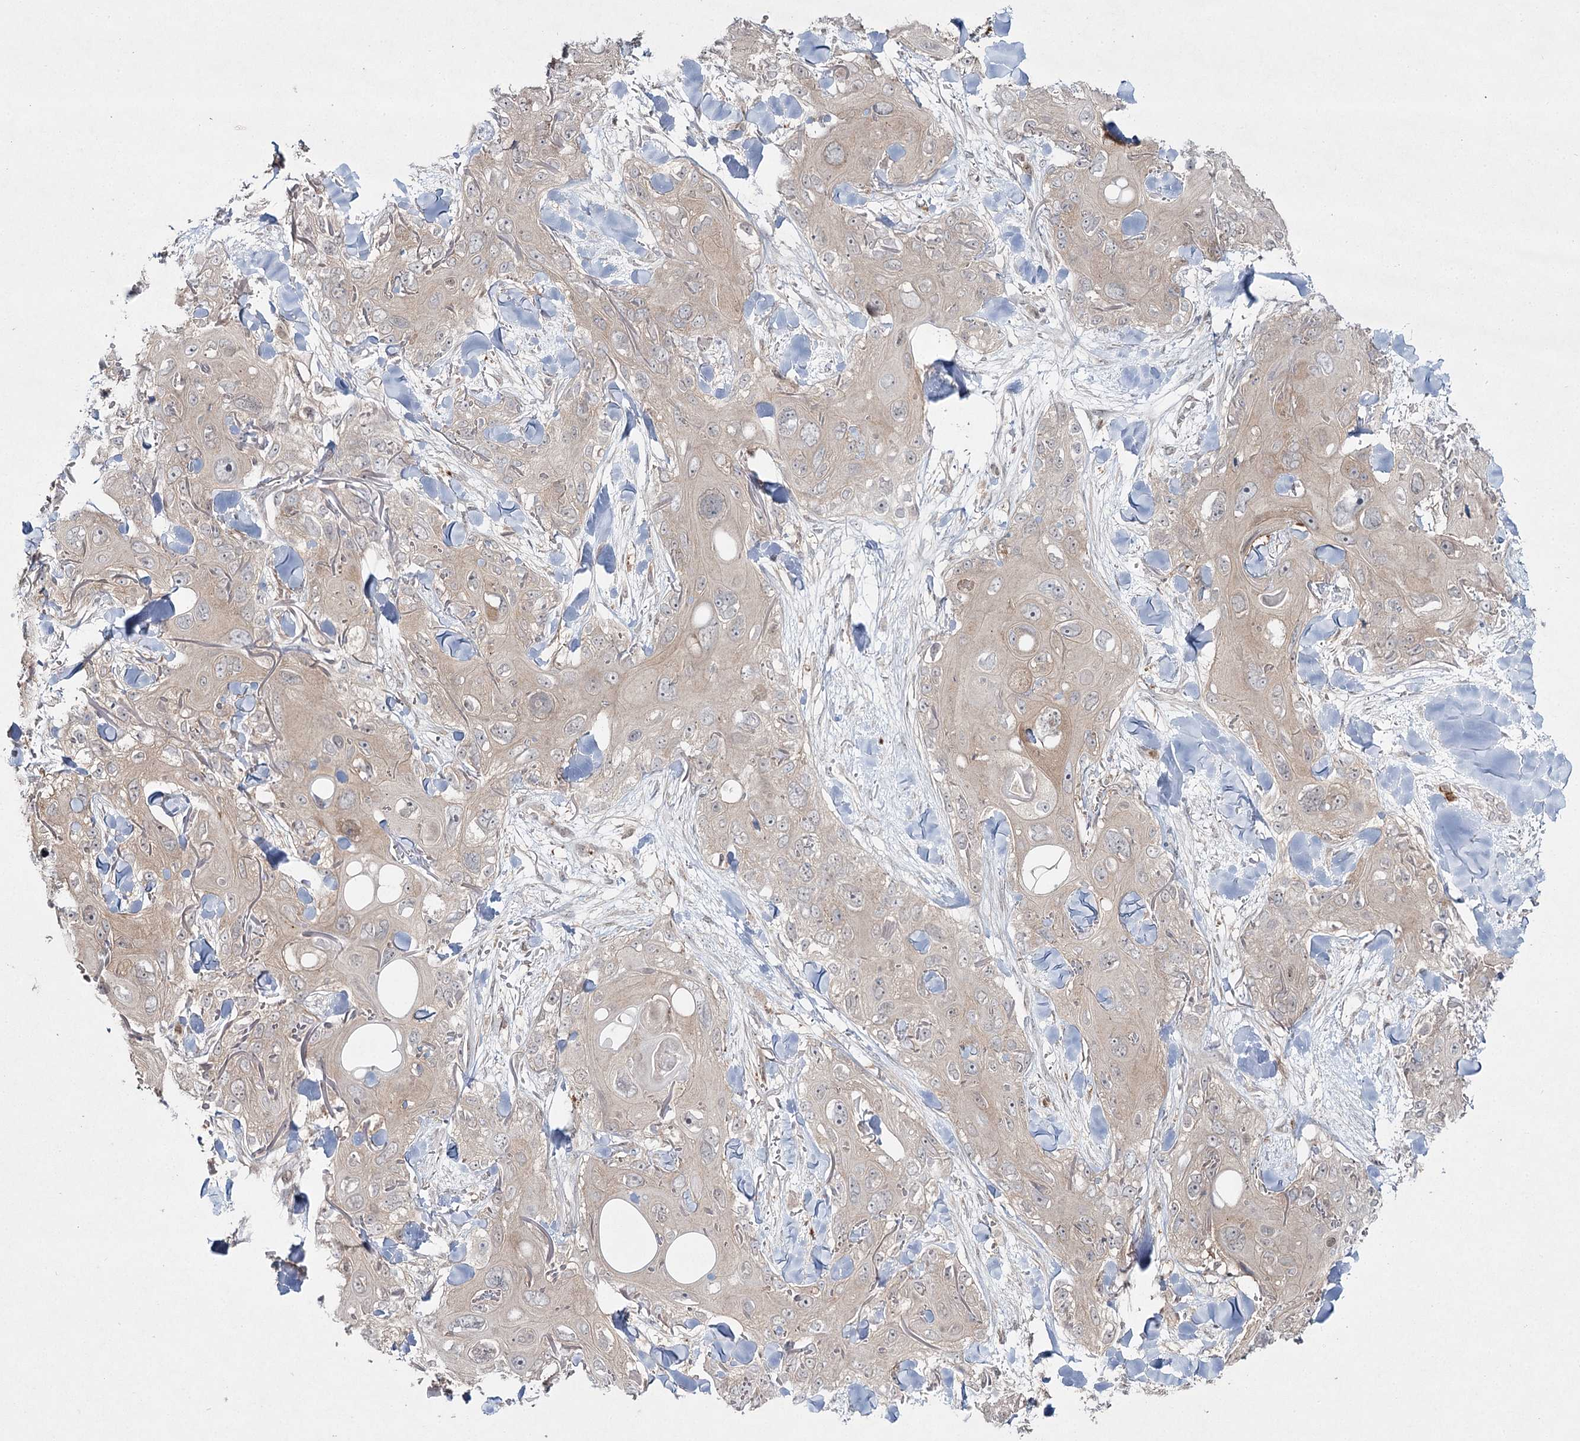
{"staining": {"intensity": "negative", "quantity": "none", "location": "none"}, "tissue": "skin cancer", "cell_type": "Tumor cells", "image_type": "cancer", "snomed": [{"axis": "morphology", "description": "Normal tissue, NOS"}, {"axis": "morphology", "description": "Squamous cell carcinoma, NOS"}, {"axis": "topography", "description": "Skin"}], "caption": "This micrograph is of squamous cell carcinoma (skin) stained with IHC to label a protein in brown with the nuclei are counter-stained blue. There is no expression in tumor cells.", "gene": "WDR44", "patient": {"sex": "male", "age": 72}}